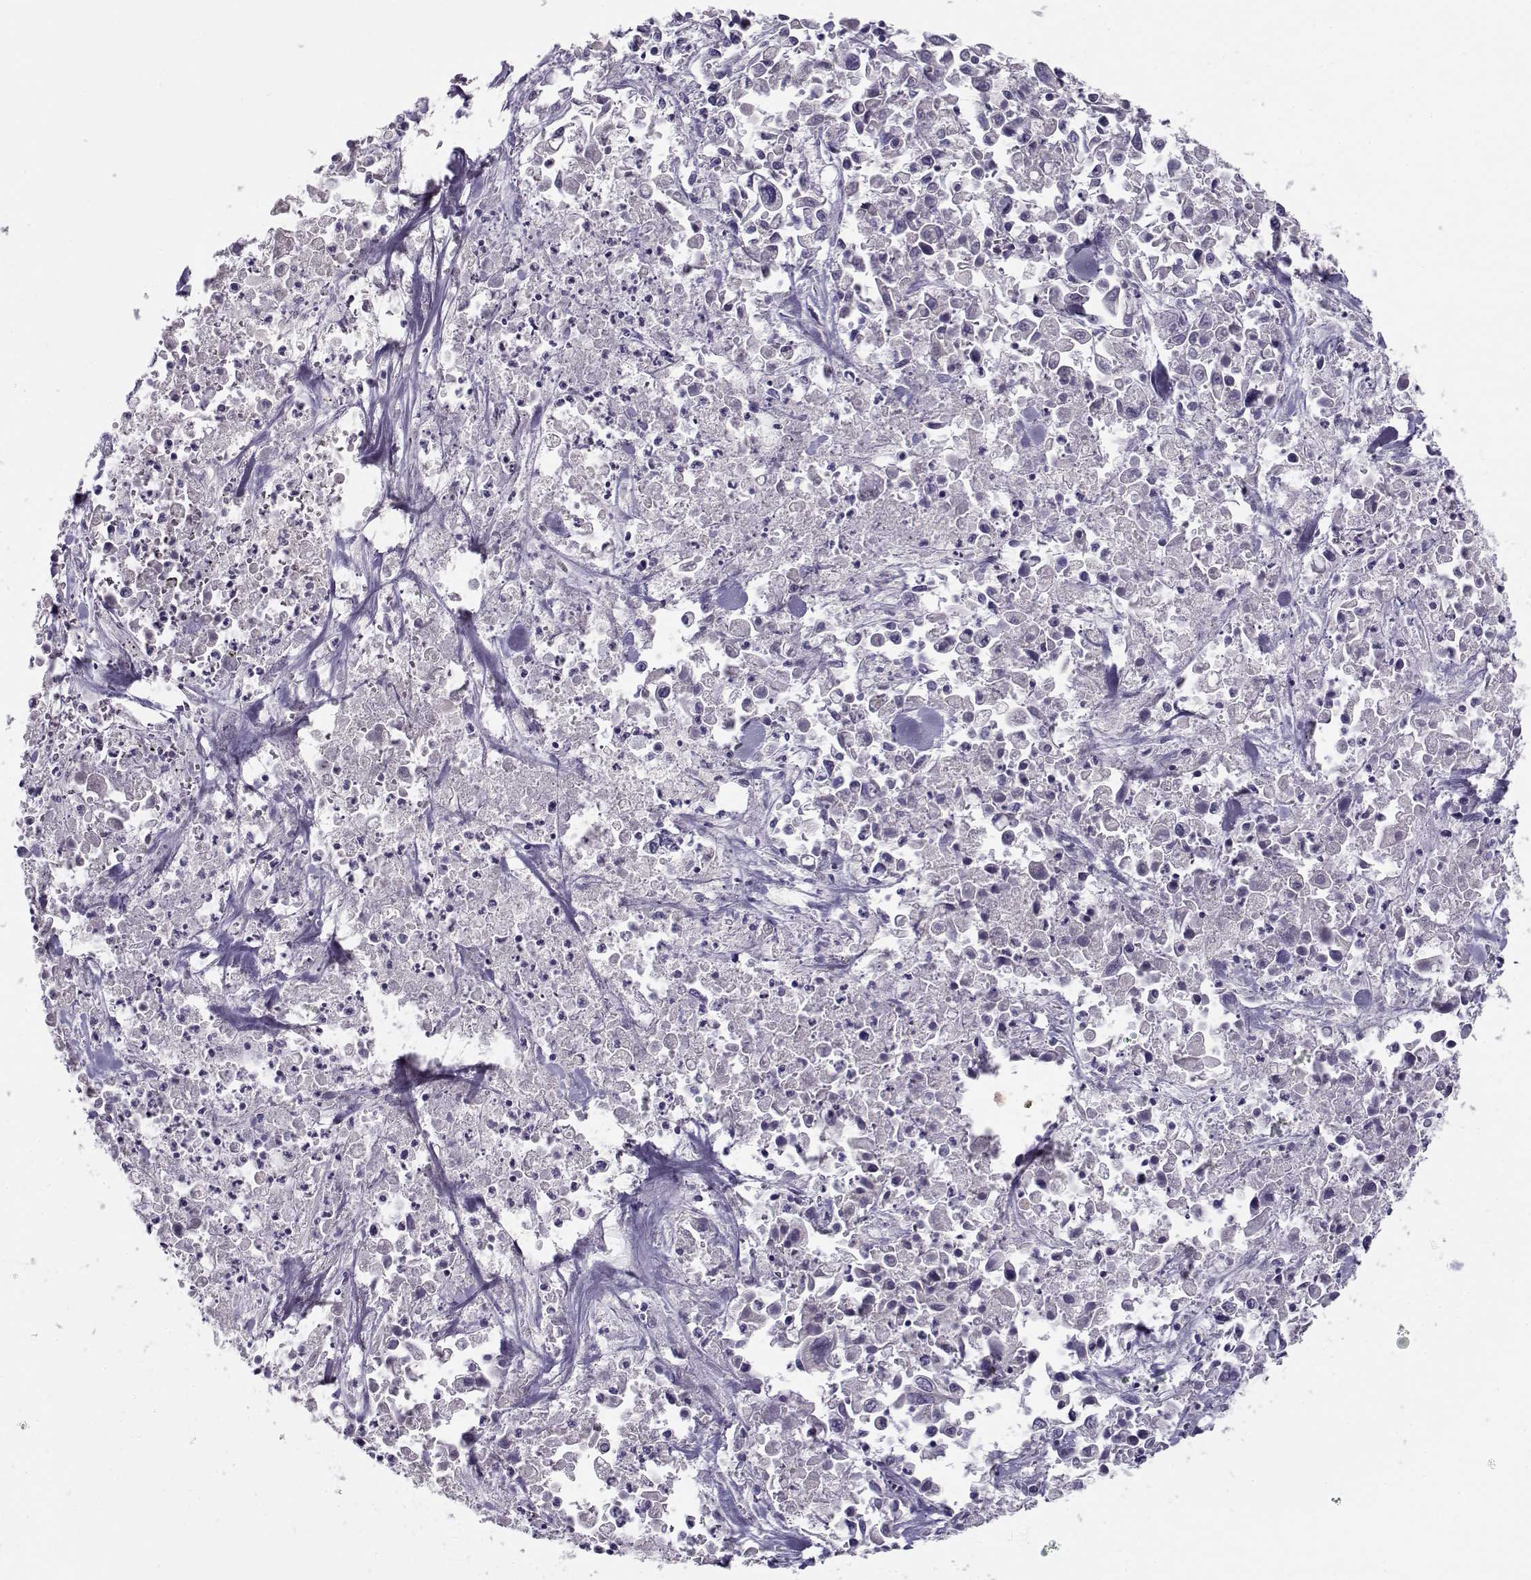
{"staining": {"intensity": "negative", "quantity": "none", "location": "none"}, "tissue": "pancreatic cancer", "cell_type": "Tumor cells", "image_type": "cancer", "snomed": [{"axis": "morphology", "description": "Adenocarcinoma, NOS"}, {"axis": "topography", "description": "Pancreas"}], "caption": "There is no significant expression in tumor cells of pancreatic adenocarcinoma. (Stains: DAB immunohistochemistry with hematoxylin counter stain, Microscopy: brightfield microscopy at high magnification).", "gene": "C16orf86", "patient": {"sex": "female", "age": 83}}